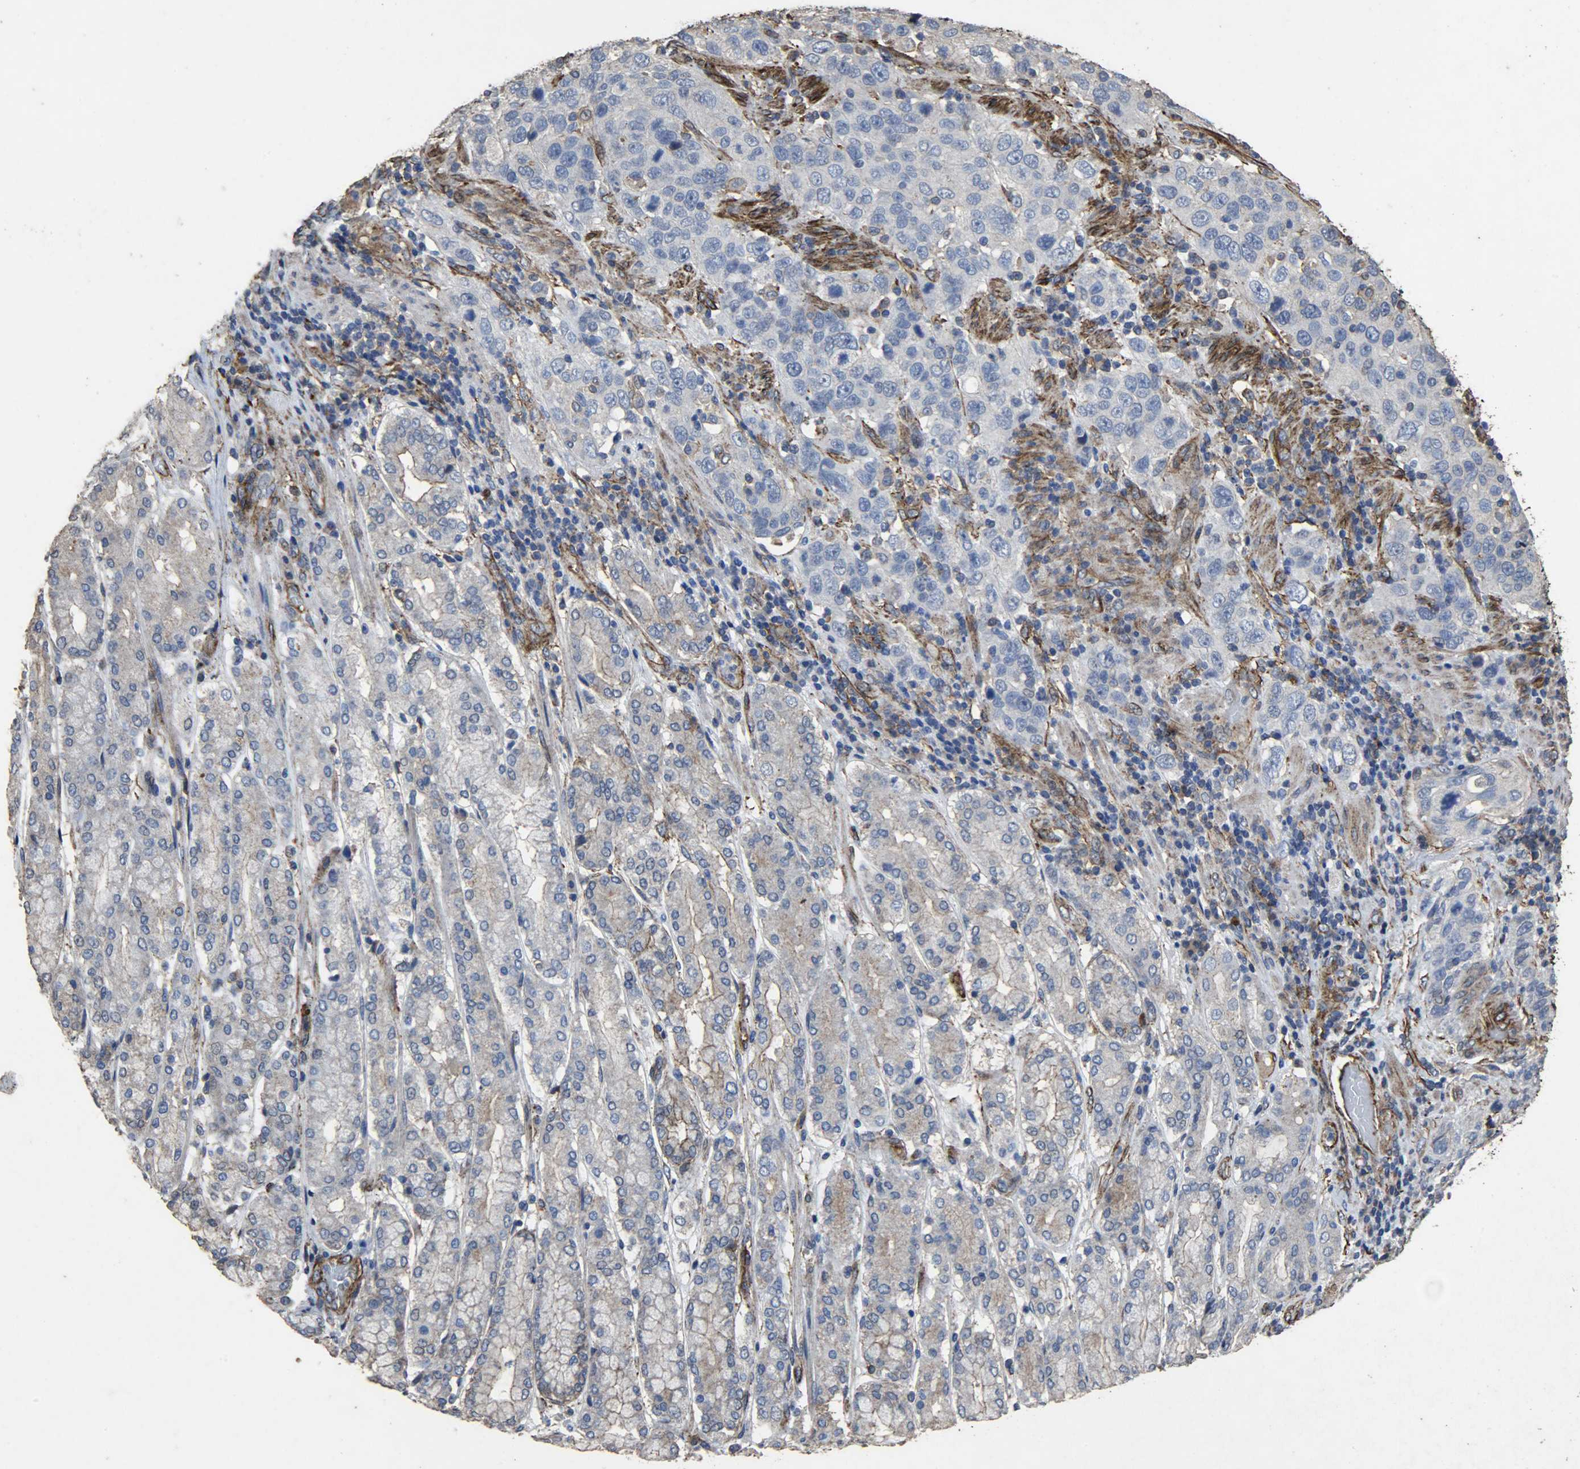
{"staining": {"intensity": "negative", "quantity": "none", "location": "none"}, "tissue": "stomach cancer", "cell_type": "Tumor cells", "image_type": "cancer", "snomed": [{"axis": "morphology", "description": "Normal tissue, NOS"}, {"axis": "morphology", "description": "Adenocarcinoma, NOS"}, {"axis": "topography", "description": "Stomach"}], "caption": "Immunohistochemistry (IHC) photomicrograph of human adenocarcinoma (stomach) stained for a protein (brown), which reveals no positivity in tumor cells.", "gene": "TPM4", "patient": {"sex": "male", "age": 48}}